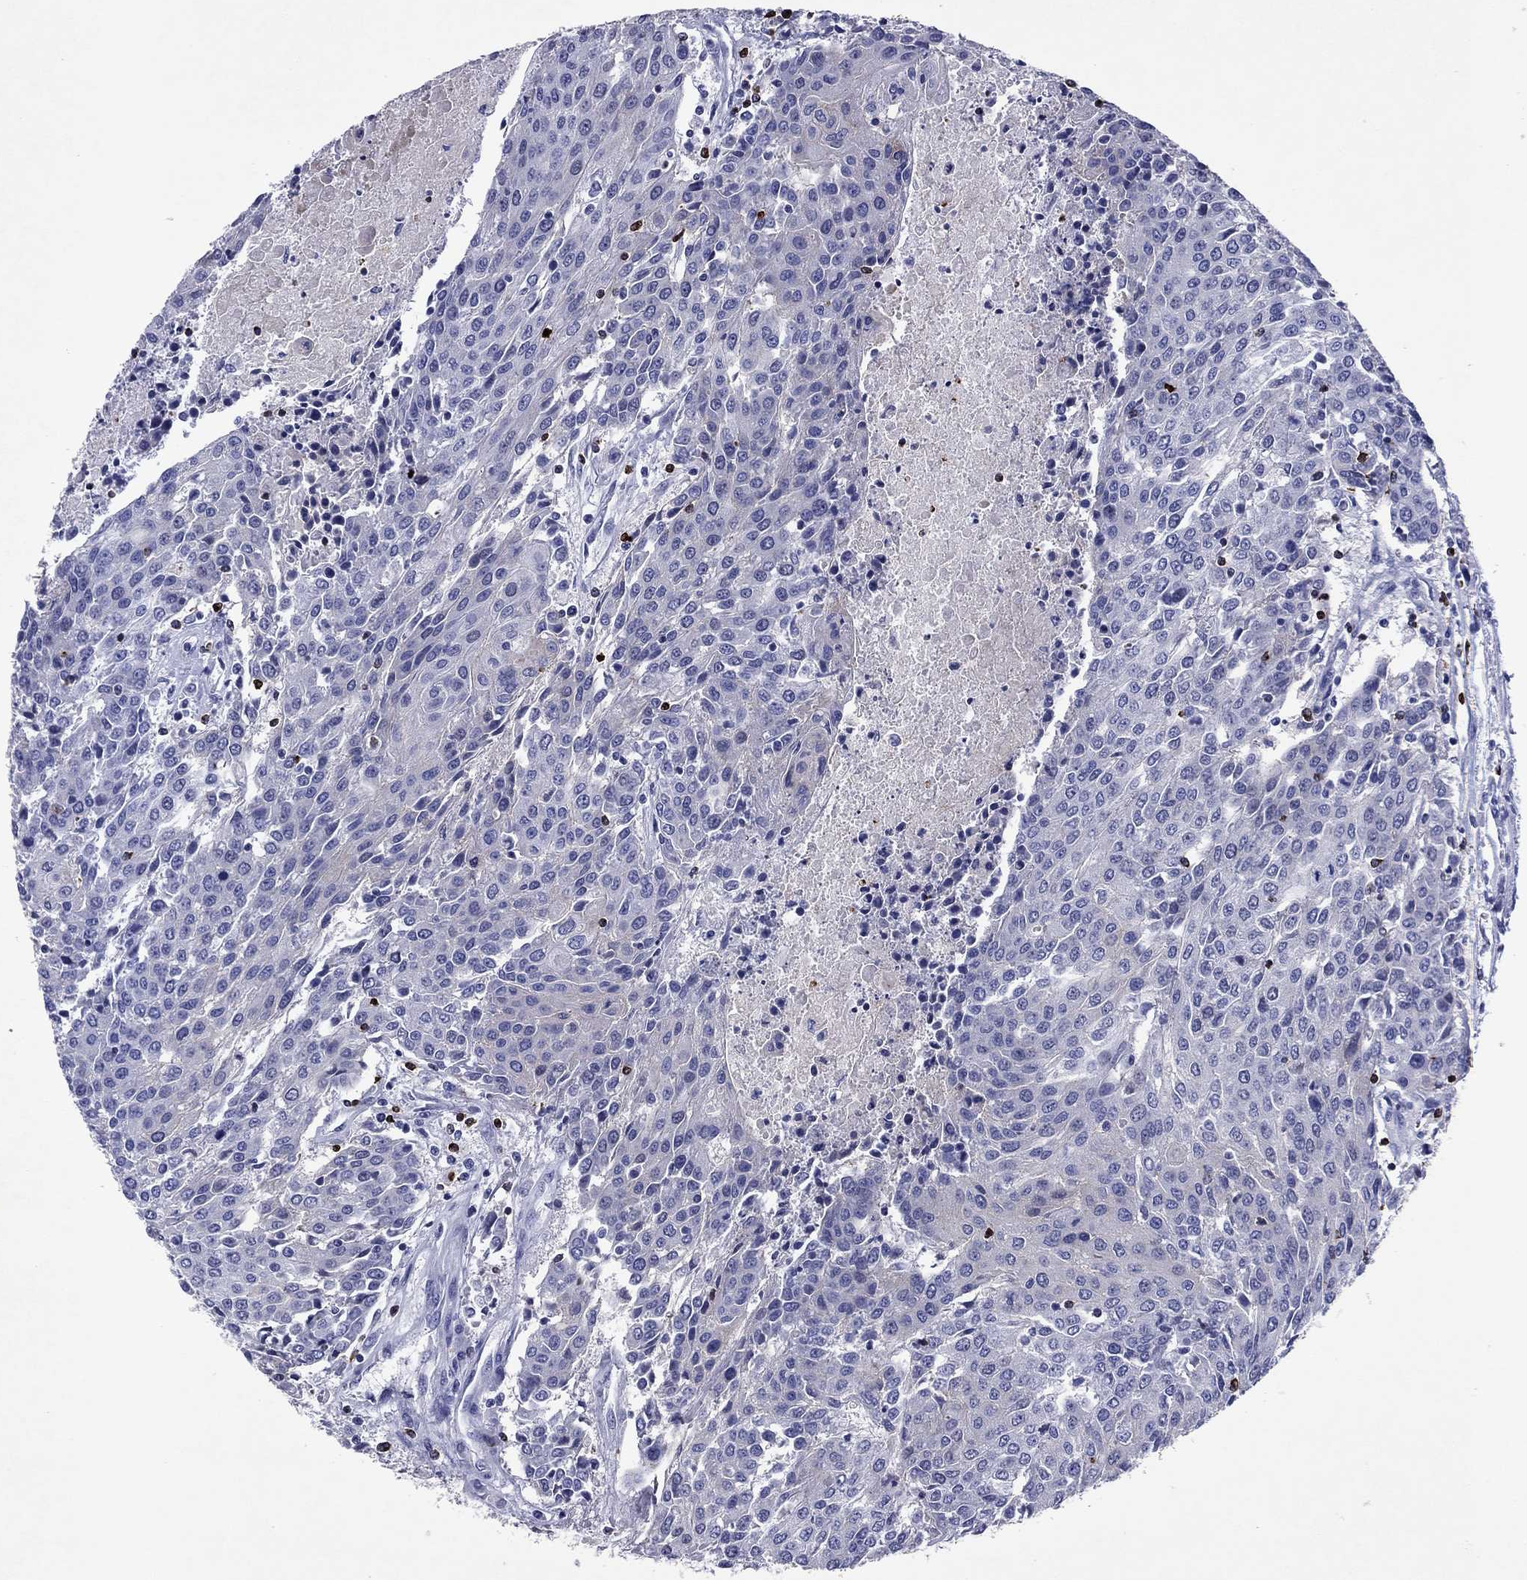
{"staining": {"intensity": "negative", "quantity": "none", "location": "none"}, "tissue": "urothelial cancer", "cell_type": "Tumor cells", "image_type": "cancer", "snomed": [{"axis": "morphology", "description": "Urothelial carcinoma, High grade"}, {"axis": "topography", "description": "Urinary bladder"}], "caption": "A high-resolution histopathology image shows IHC staining of high-grade urothelial carcinoma, which exhibits no significant positivity in tumor cells.", "gene": "GZMK", "patient": {"sex": "female", "age": 85}}